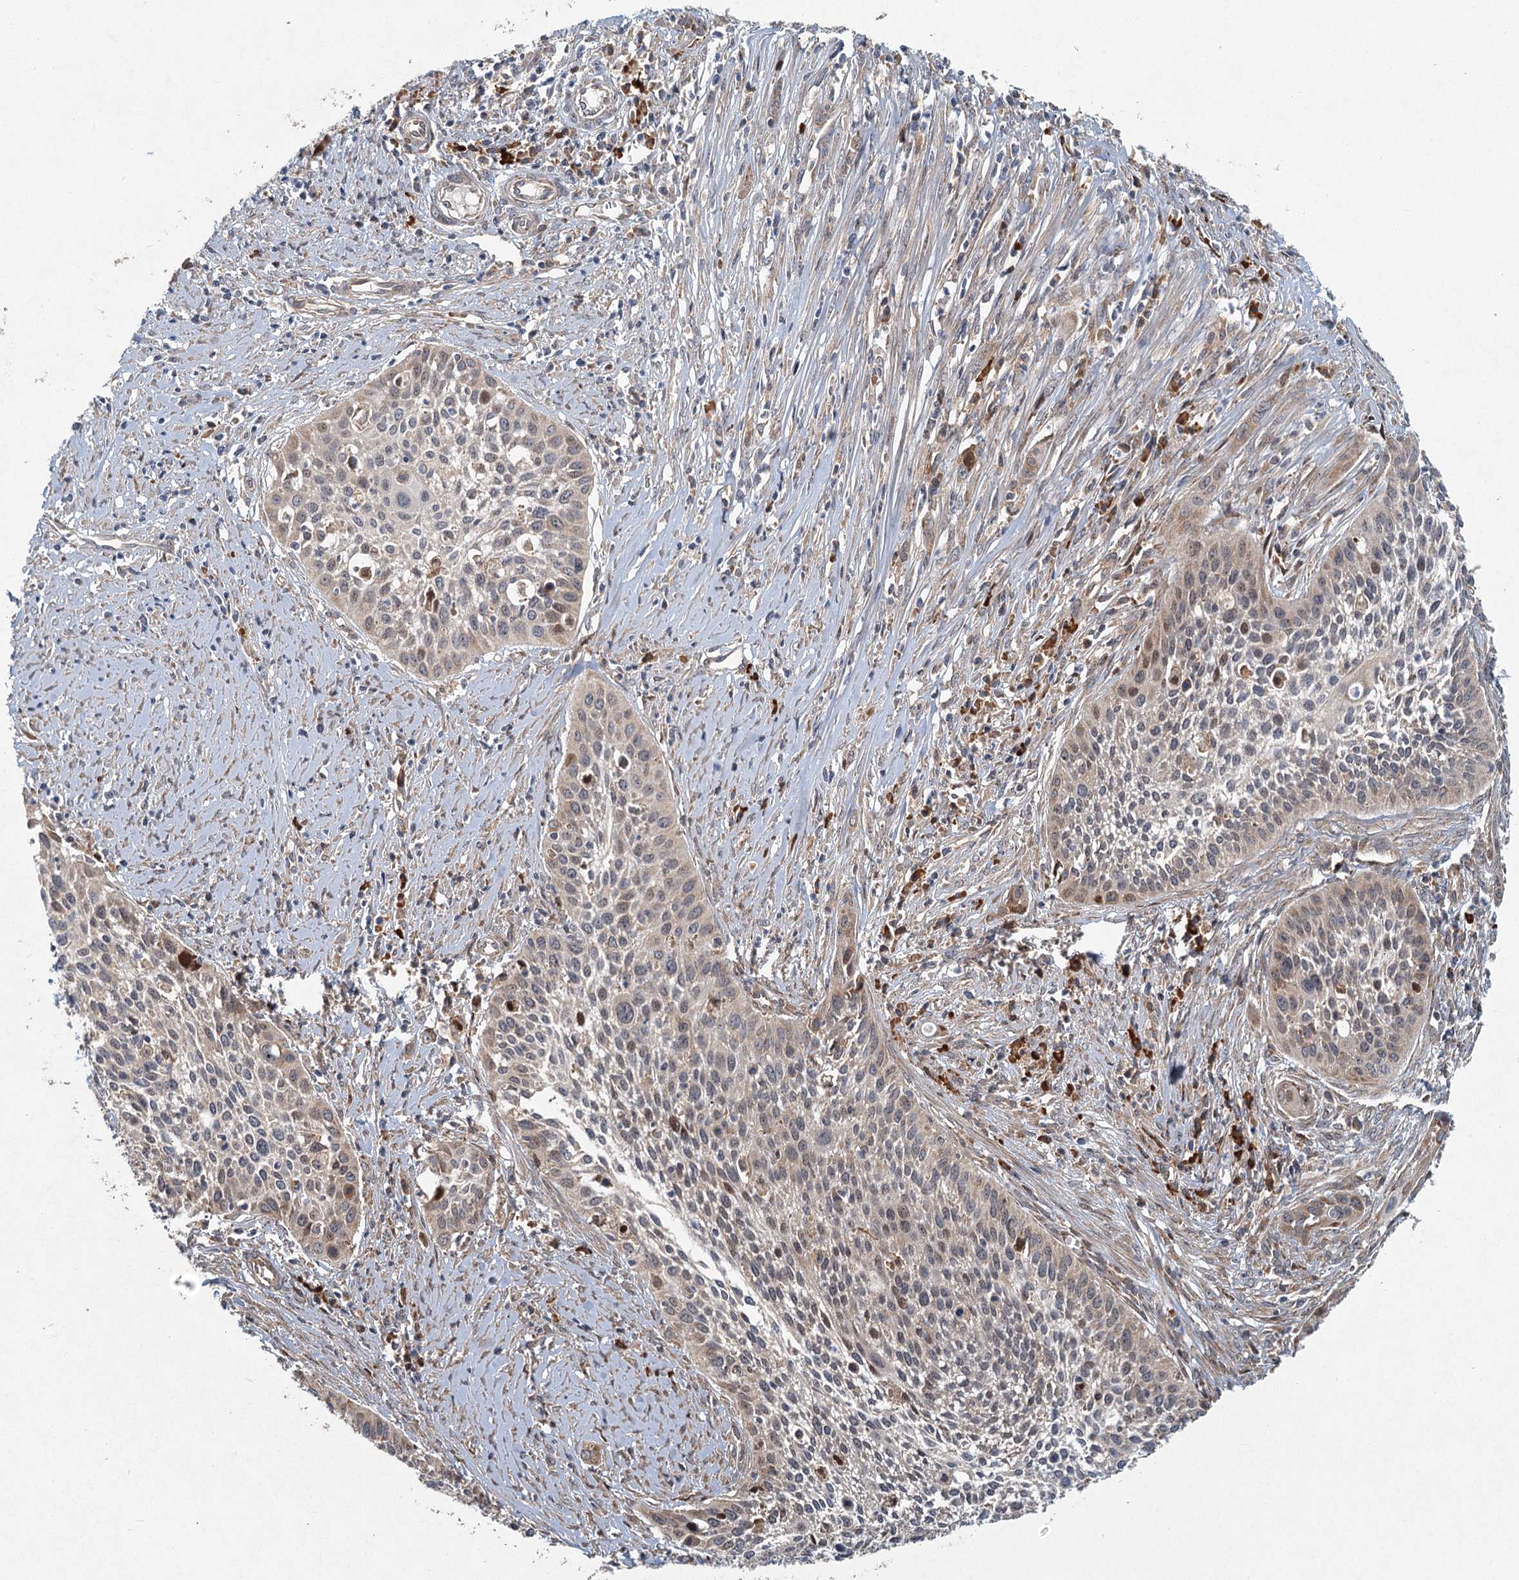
{"staining": {"intensity": "weak", "quantity": "<25%", "location": "cytoplasmic/membranous,nuclear"}, "tissue": "cervical cancer", "cell_type": "Tumor cells", "image_type": "cancer", "snomed": [{"axis": "morphology", "description": "Squamous cell carcinoma, NOS"}, {"axis": "topography", "description": "Cervix"}], "caption": "This is a micrograph of IHC staining of cervical cancer (squamous cell carcinoma), which shows no staining in tumor cells.", "gene": "SRPX2", "patient": {"sex": "female", "age": 34}}